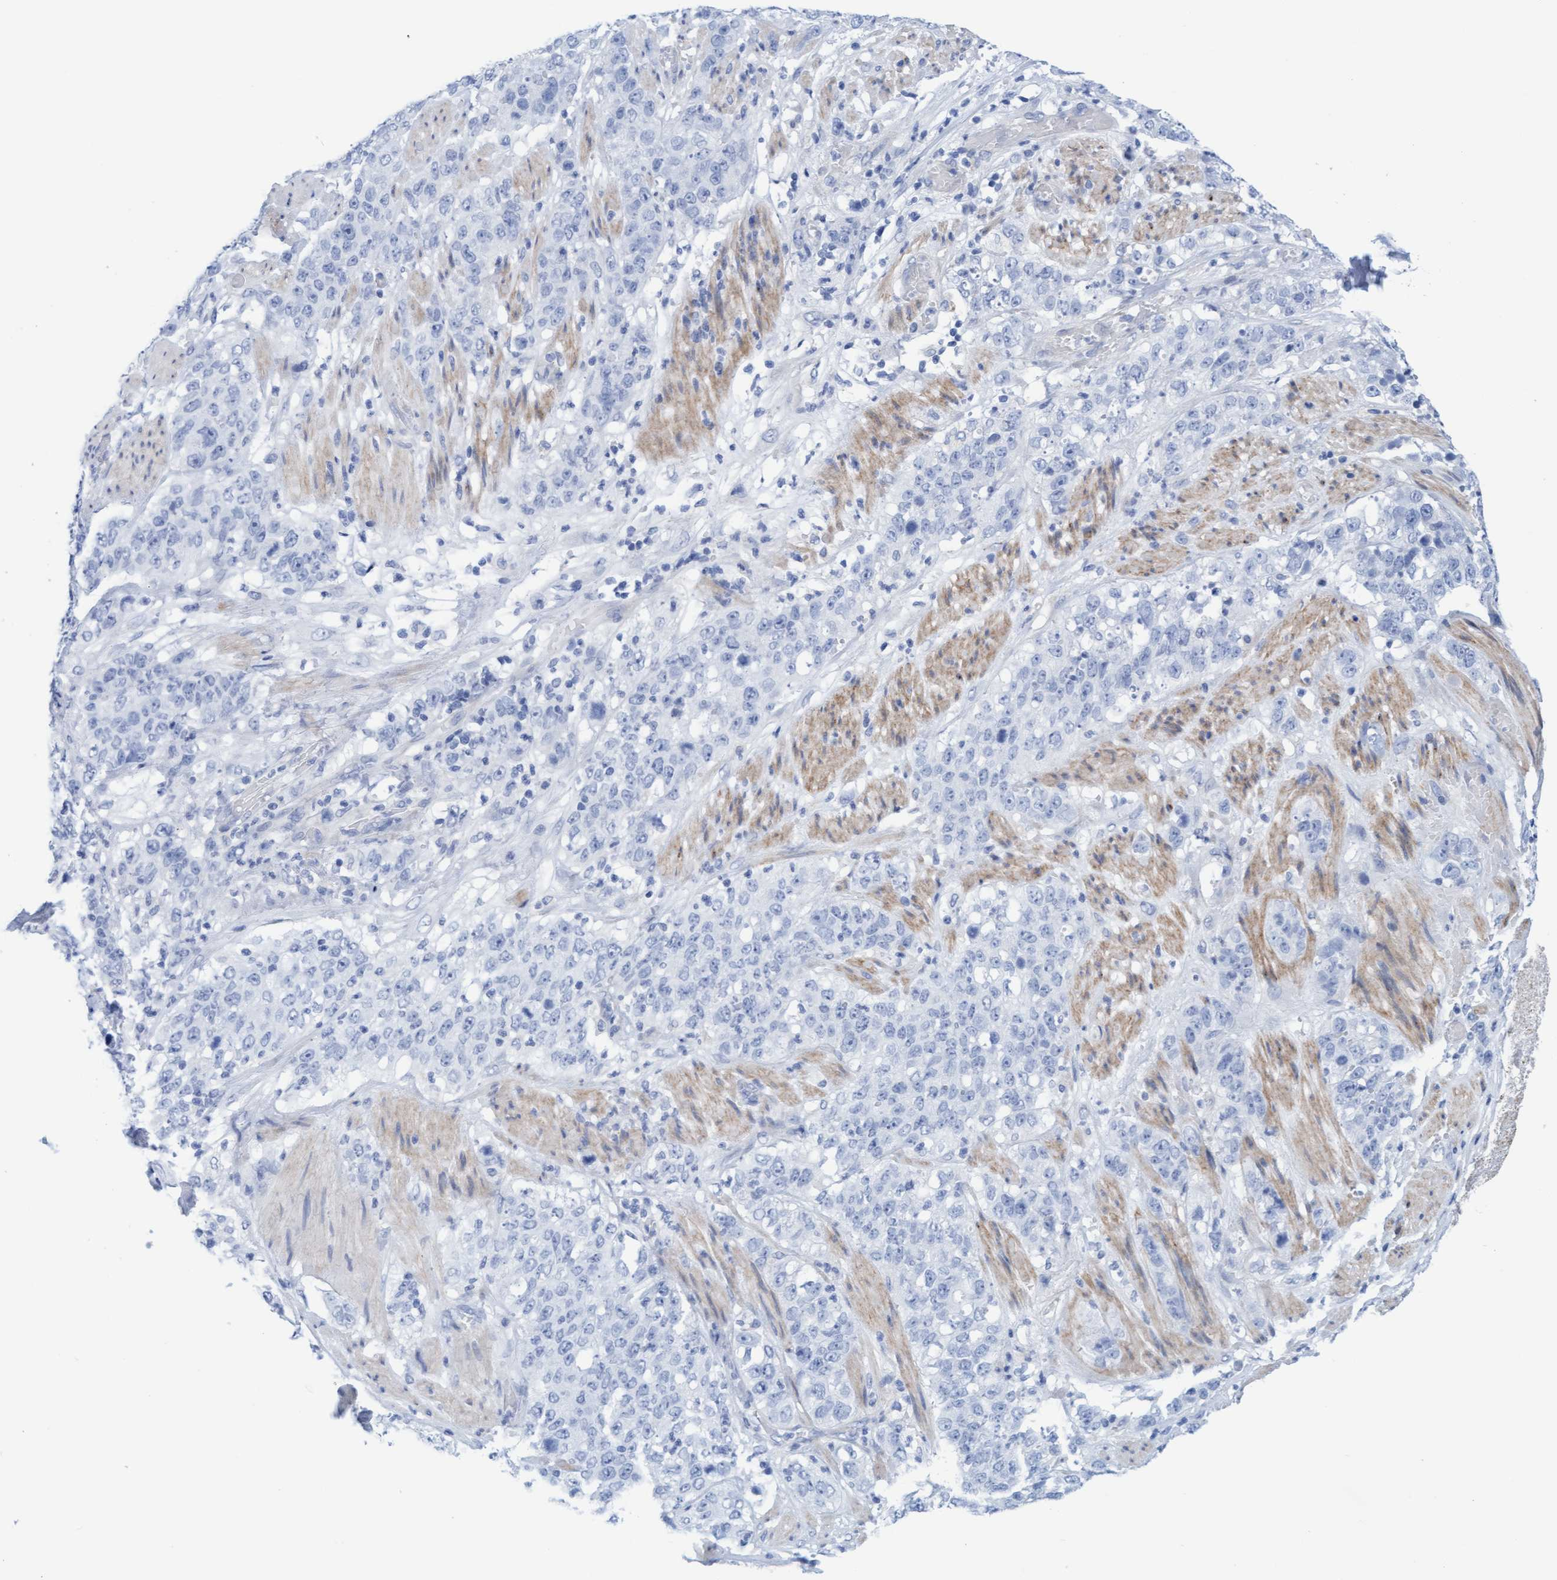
{"staining": {"intensity": "negative", "quantity": "none", "location": "none"}, "tissue": "stomach cancer", "cell_type": "Tumor cells", "image_type": "cancer", "snomed": [{"axis": "morphology", "description": "Adenocarcinoma, NOS"}, {"axis": "topography", "description": "Stomach"}], "caption": "Micrograph shows no protein staining in tumor cells of adenocarcinoma (stomach) tissue.", "gene": "CDK5RAP3", "patient": {"sex": "male", "age": 48}}